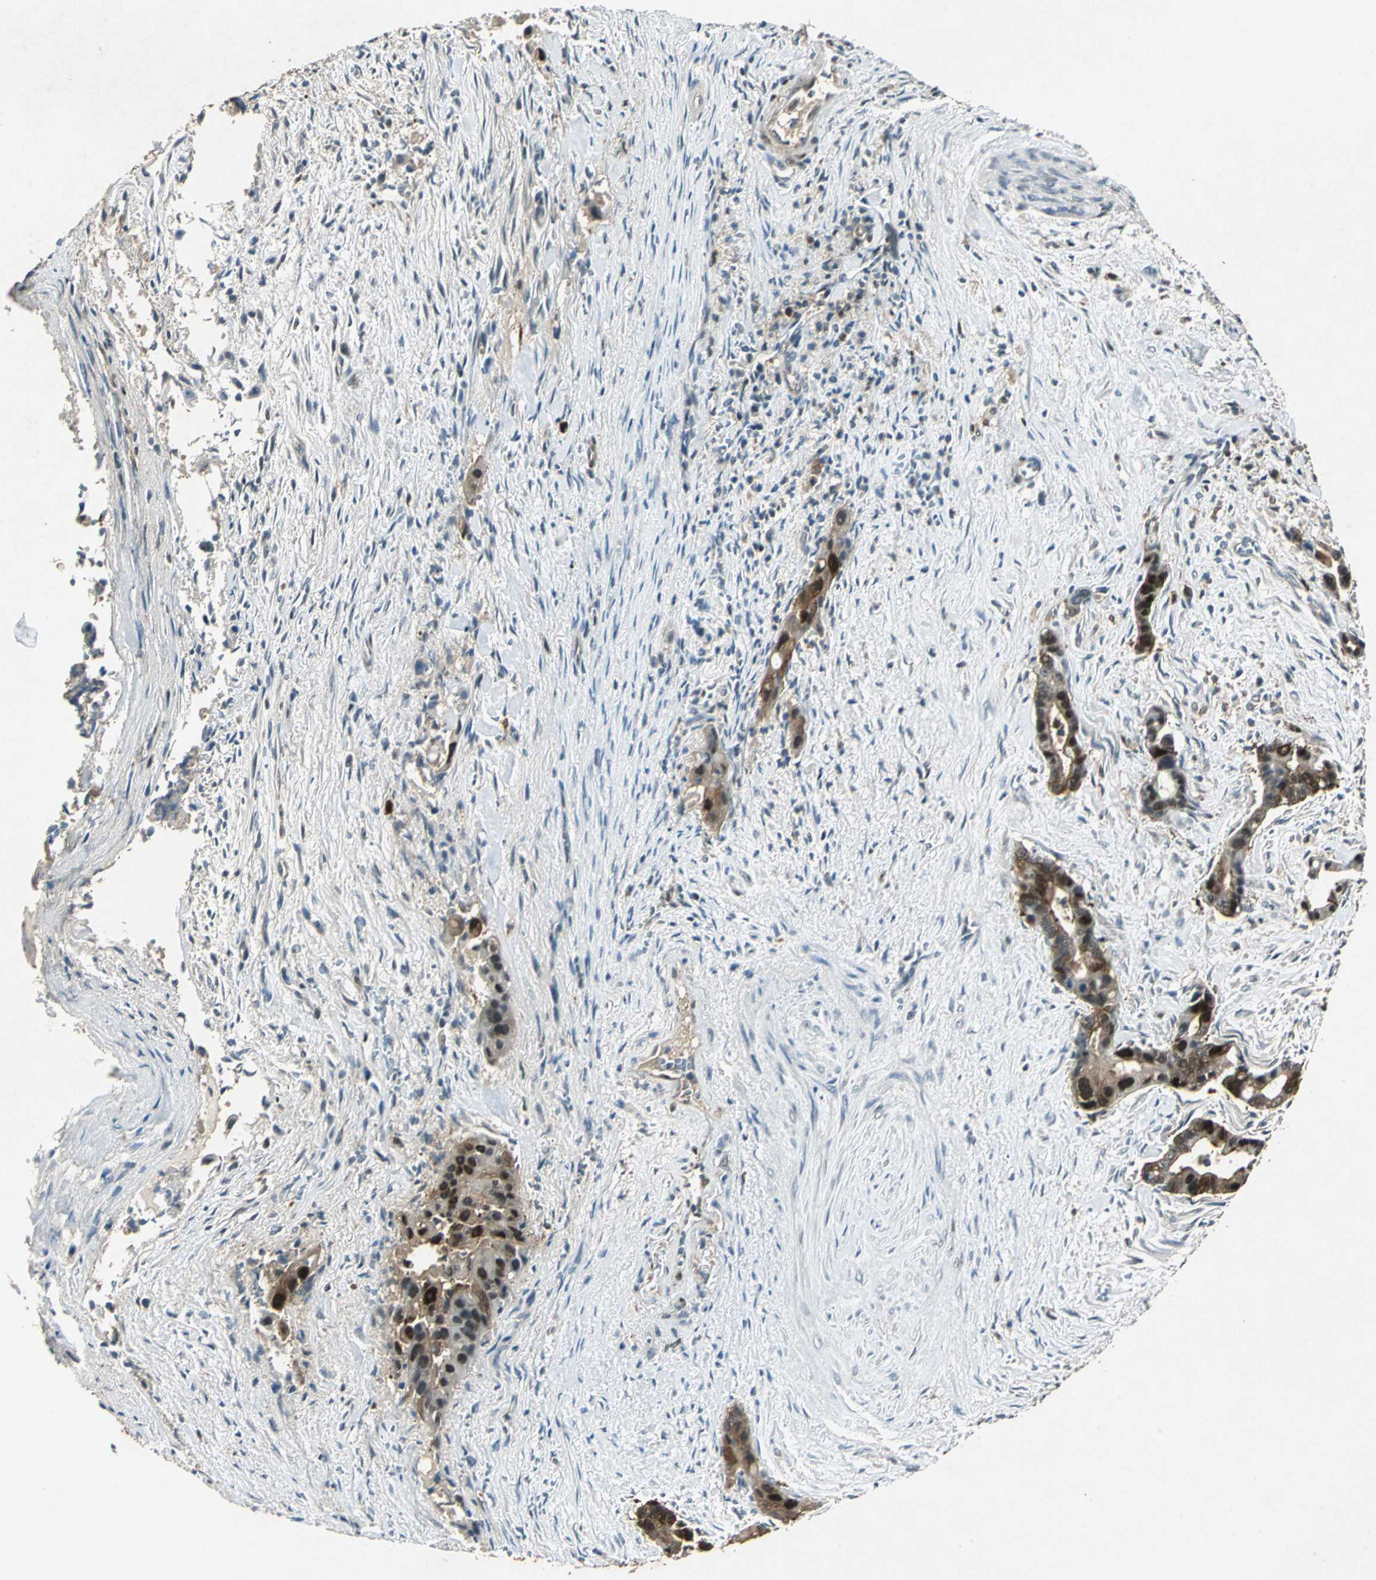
{"staining": {"intensity": "strong", "quantity": ">75%", "location": "cytoplasmic/membranous,nuclear"}, "tissue": "liver cancer", "cell_type": "Tumor cells", "image_type": "cancer", "snomed": [{"axis": "morphology", "description": "Cholangiocarcinoma"}, {"axis": "topography", "description": "Liver"}], "caption": "Tumor cells reveal strong cytoplasmic/membranous and nuclear positivity in approximately >75% of cells in liver cancer (cholangiocarcinoma).", "gene": "RRM2B", "patient": {"sex": "female", "age": 55}}